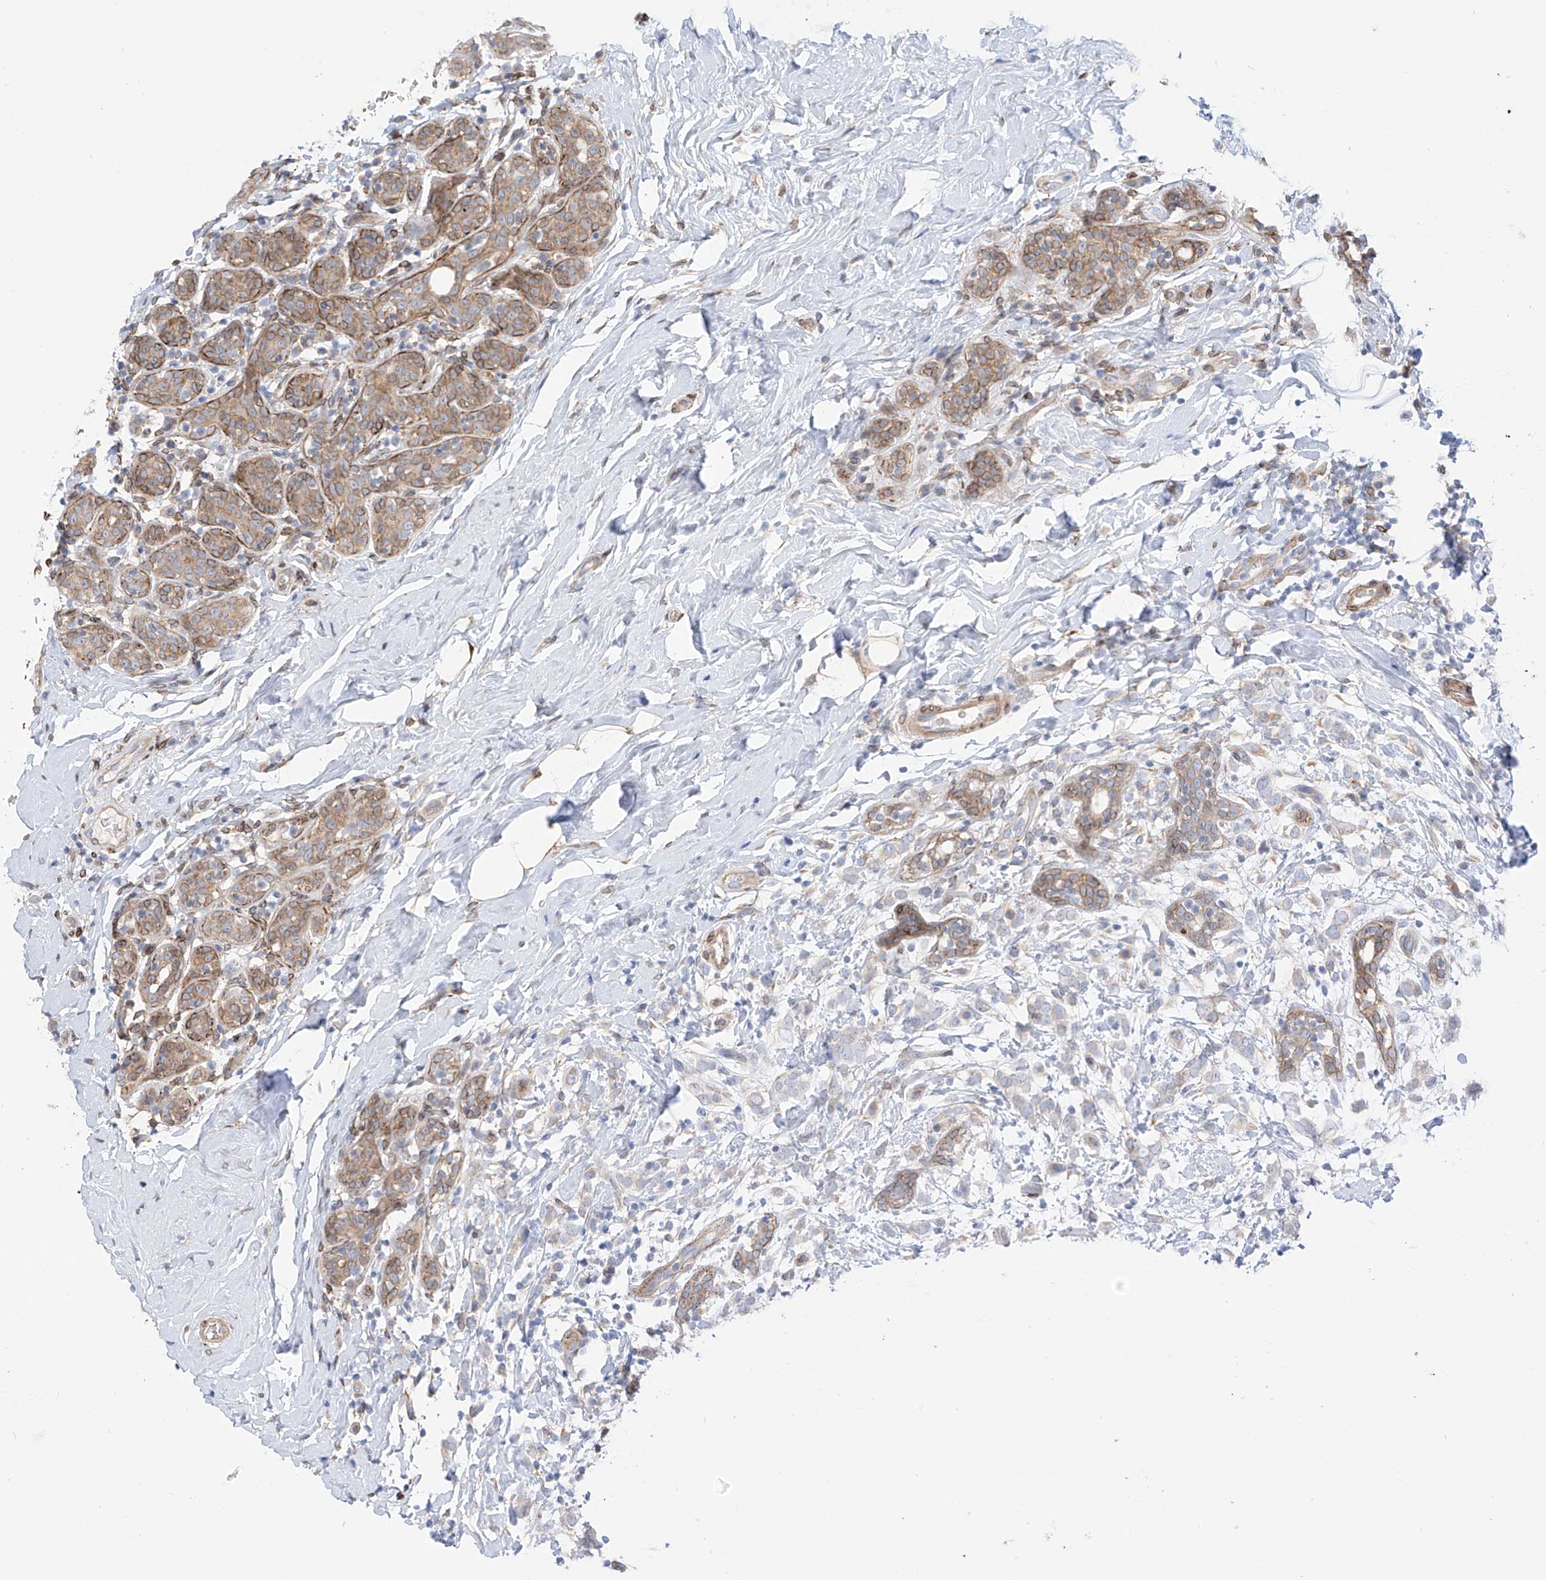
{"staining": {"intensity": "negative", "quantity": "none", "location": "none"}, "tissue": "breast cancer", "cell_type": "Tumor cells", "image_type": "cancer", "snomed": [{"axis": "morphology", "description": "Normal tissue, NOS"}, {"axis": "morphology", "description": "Lobular carcinoma"}, {"axis": "topography", "description": "Breast"}], "caption": "Breast cancer (lobular carcinoma) was stained to show a protein in brown. There is no significant staining in tumor cells. (Immunohistochemistry (ihc), brightfield microscopy, high magnification).", "gene": "PCYOX1", "patient": {"sex": "female", "age": 47}}